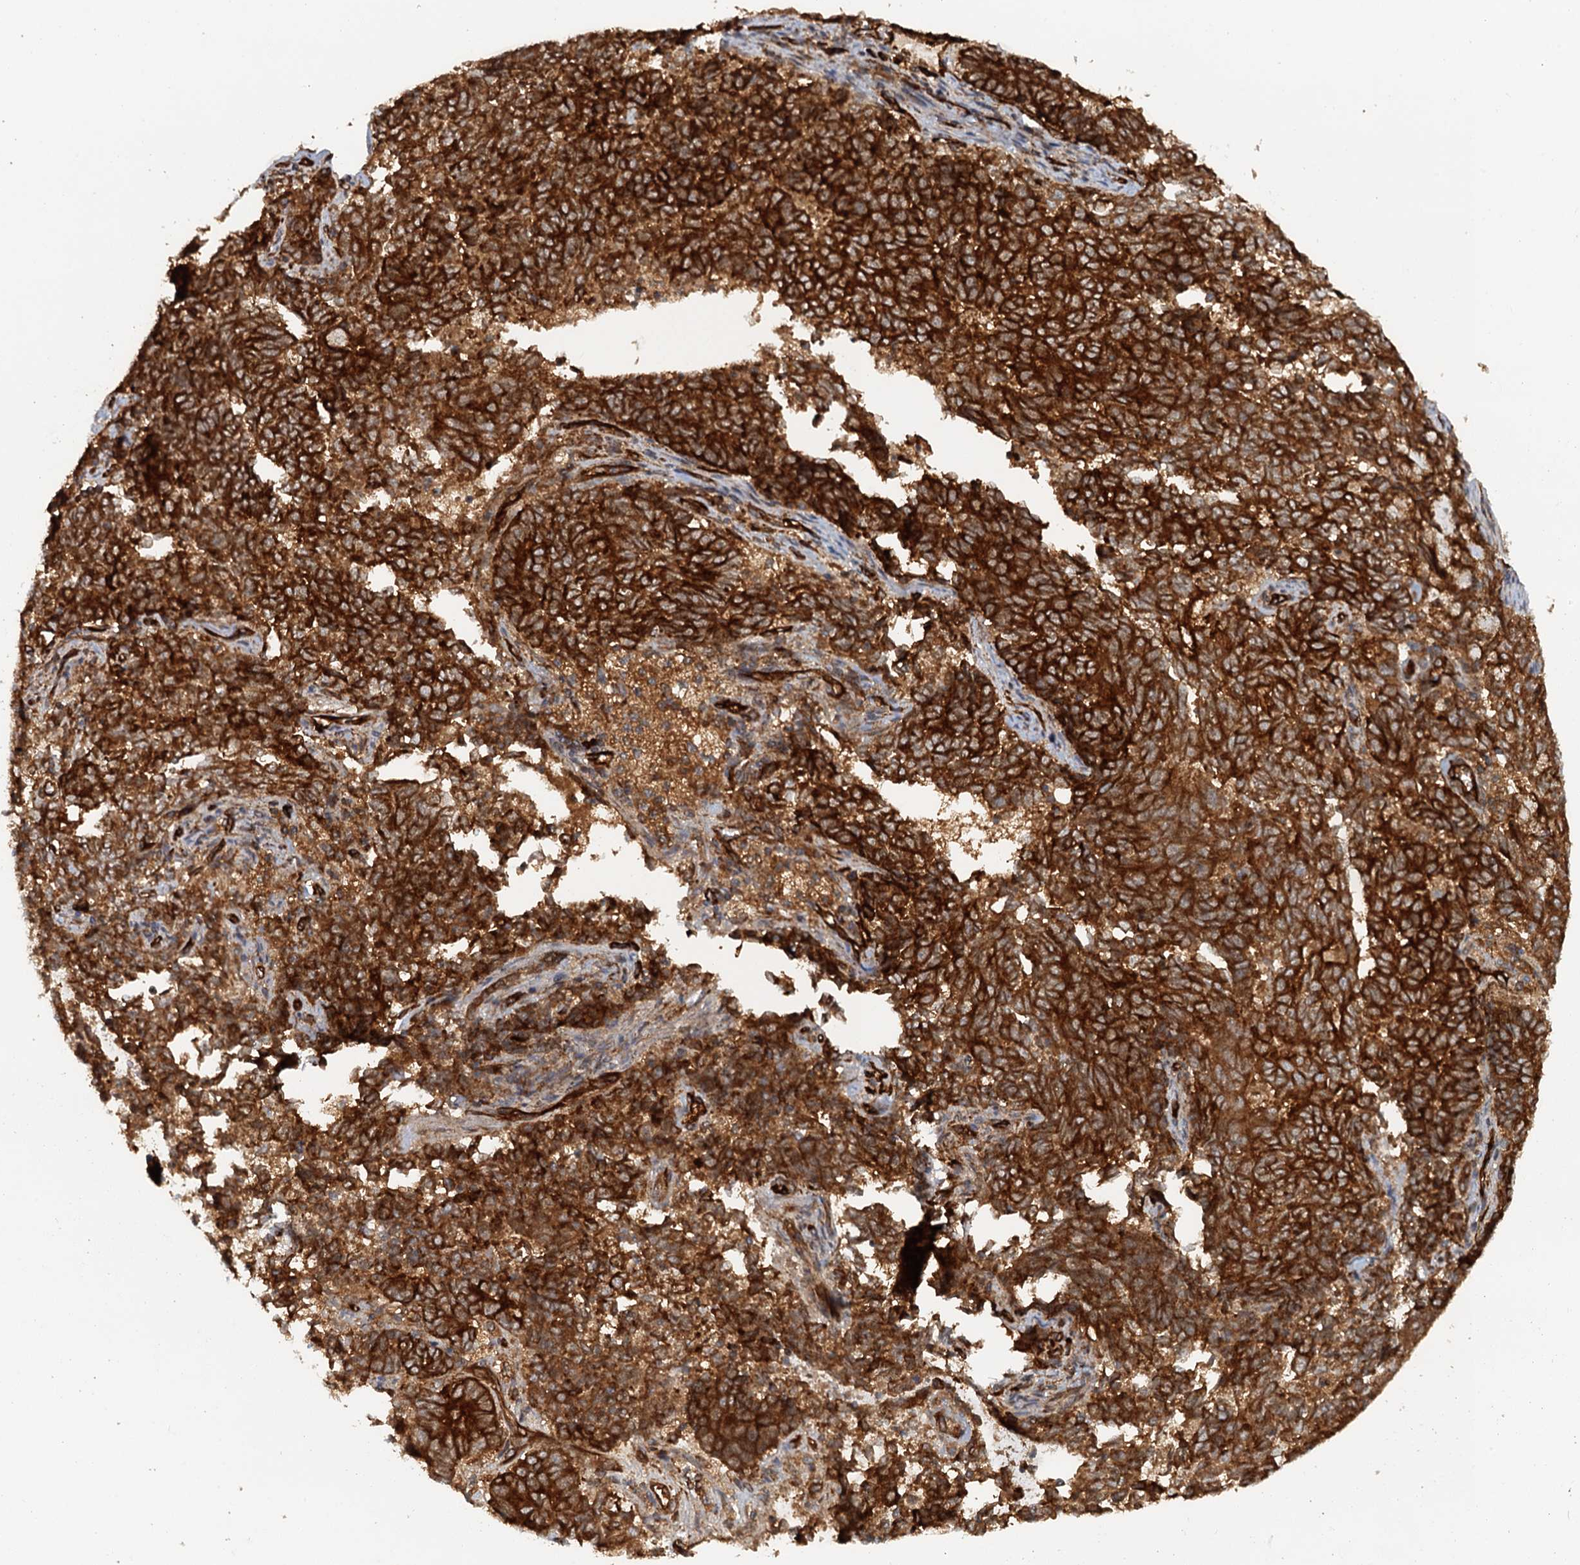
{"staining": {"intensity": "strong", "quantity": ">75%", "location": "cytoplasmic/membranous"}, "tissue": "endometrial cancer", "cell_type": "Tumor cells", "image_type": "cancer", "snomed": [{"axis": "morphology", "description": "Adenocarcinoma, NOS"}, {"axis": "topography", "description": "Endometrium"}], "caption": "Tumor cells reveal high levels of strong cytoplasmic/membranous expression in about >75% of cells in endometrial cancer.", "gene": "NIPAL3", "patient": {"sex": "female", "age": 80}}